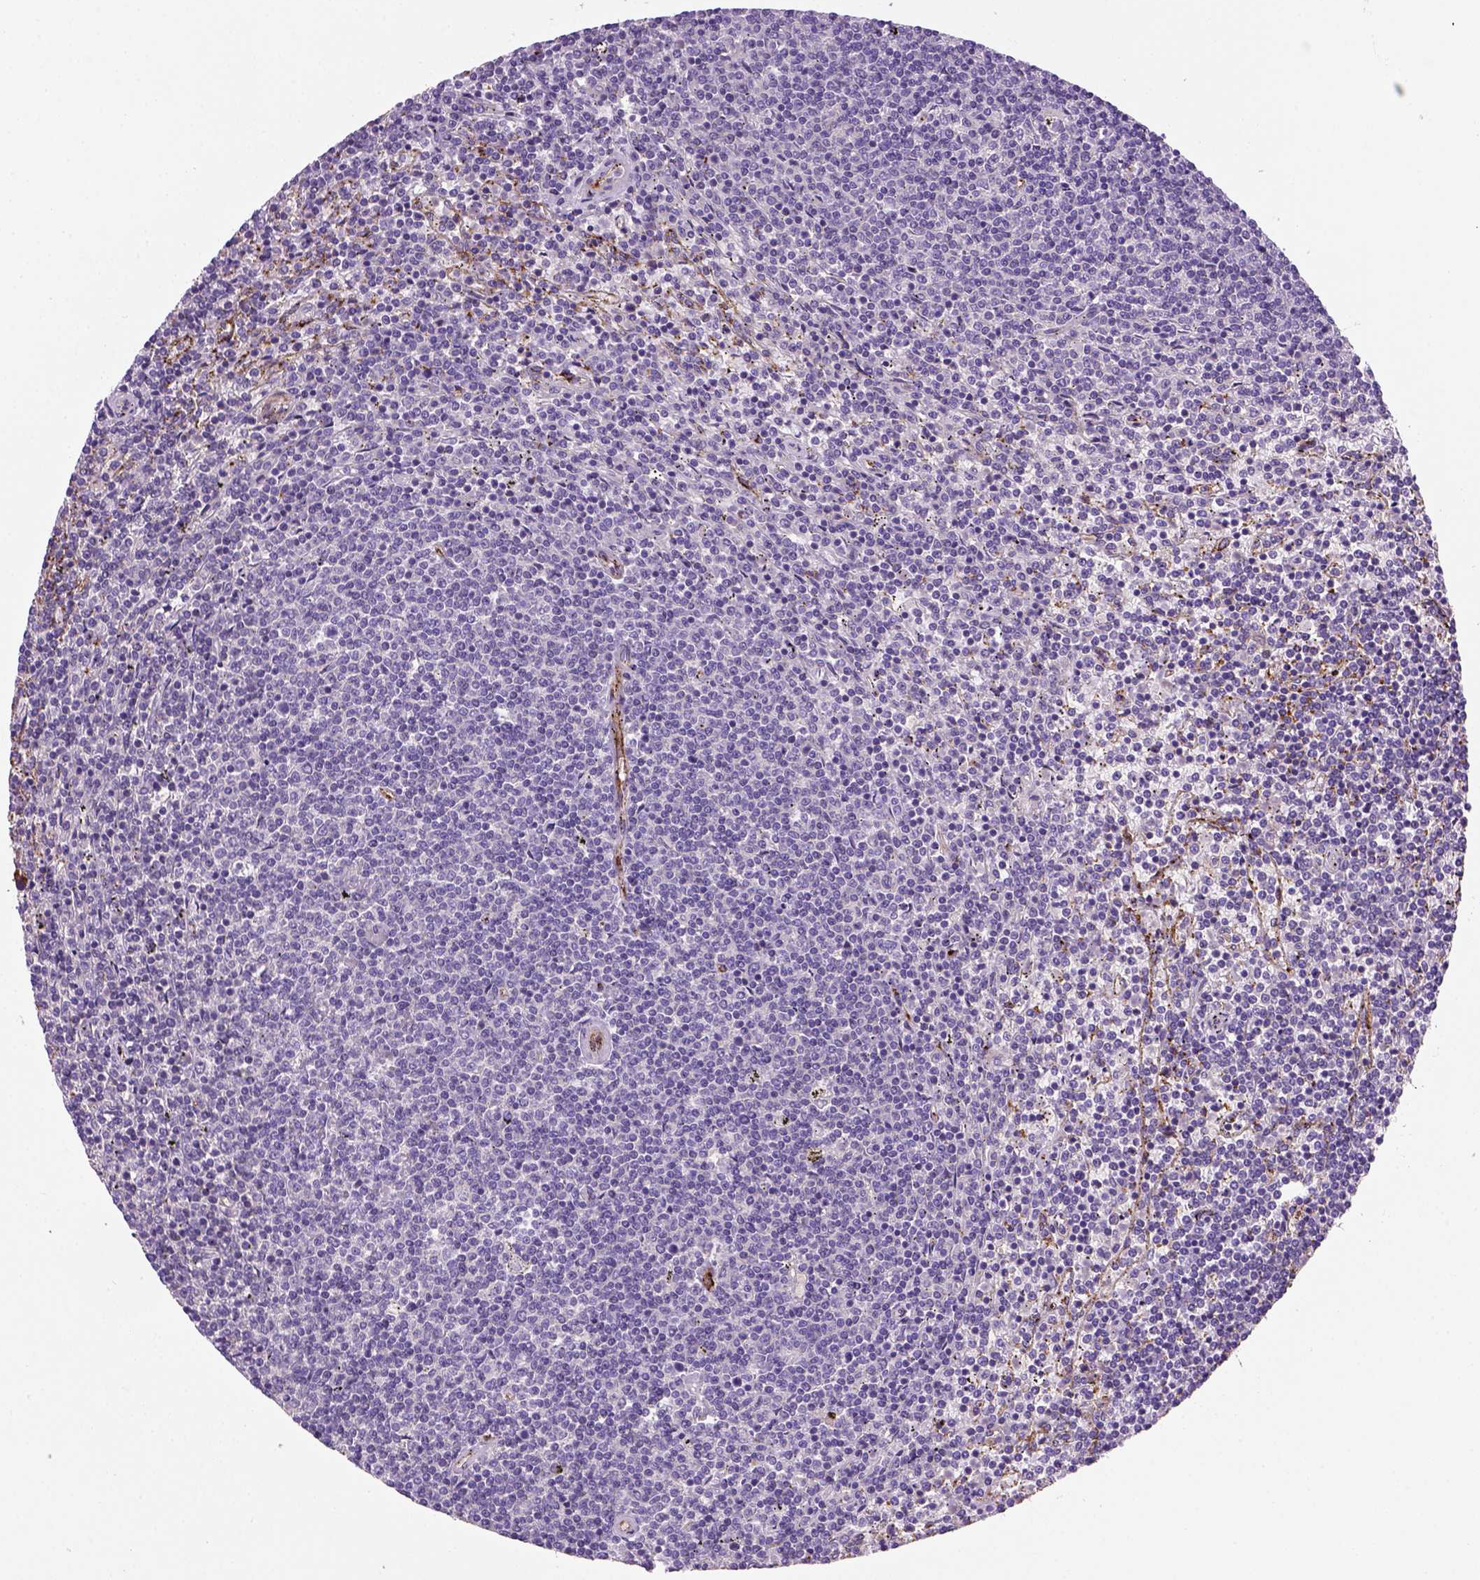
{"staining": {"intensity": "negative", "quantity": "none", "location": "none"}, "tissue": "lymphoma", "cell_type": "Tumor cells", "image_type": "cancer", "snomed": [{"axis": "morphology", "description": "Malignant lymphoma, non-Hodgkin's type, Low grade"}, {"axis": "topography", "description": "Spleen"}], "caption": "Protein analysis of low-grade malignant lymphoma, non-Hodgkin's type shows no significant expression in tumor cells.", "gene": "VWF", "patient": {"sex": "female", "age": 50}}